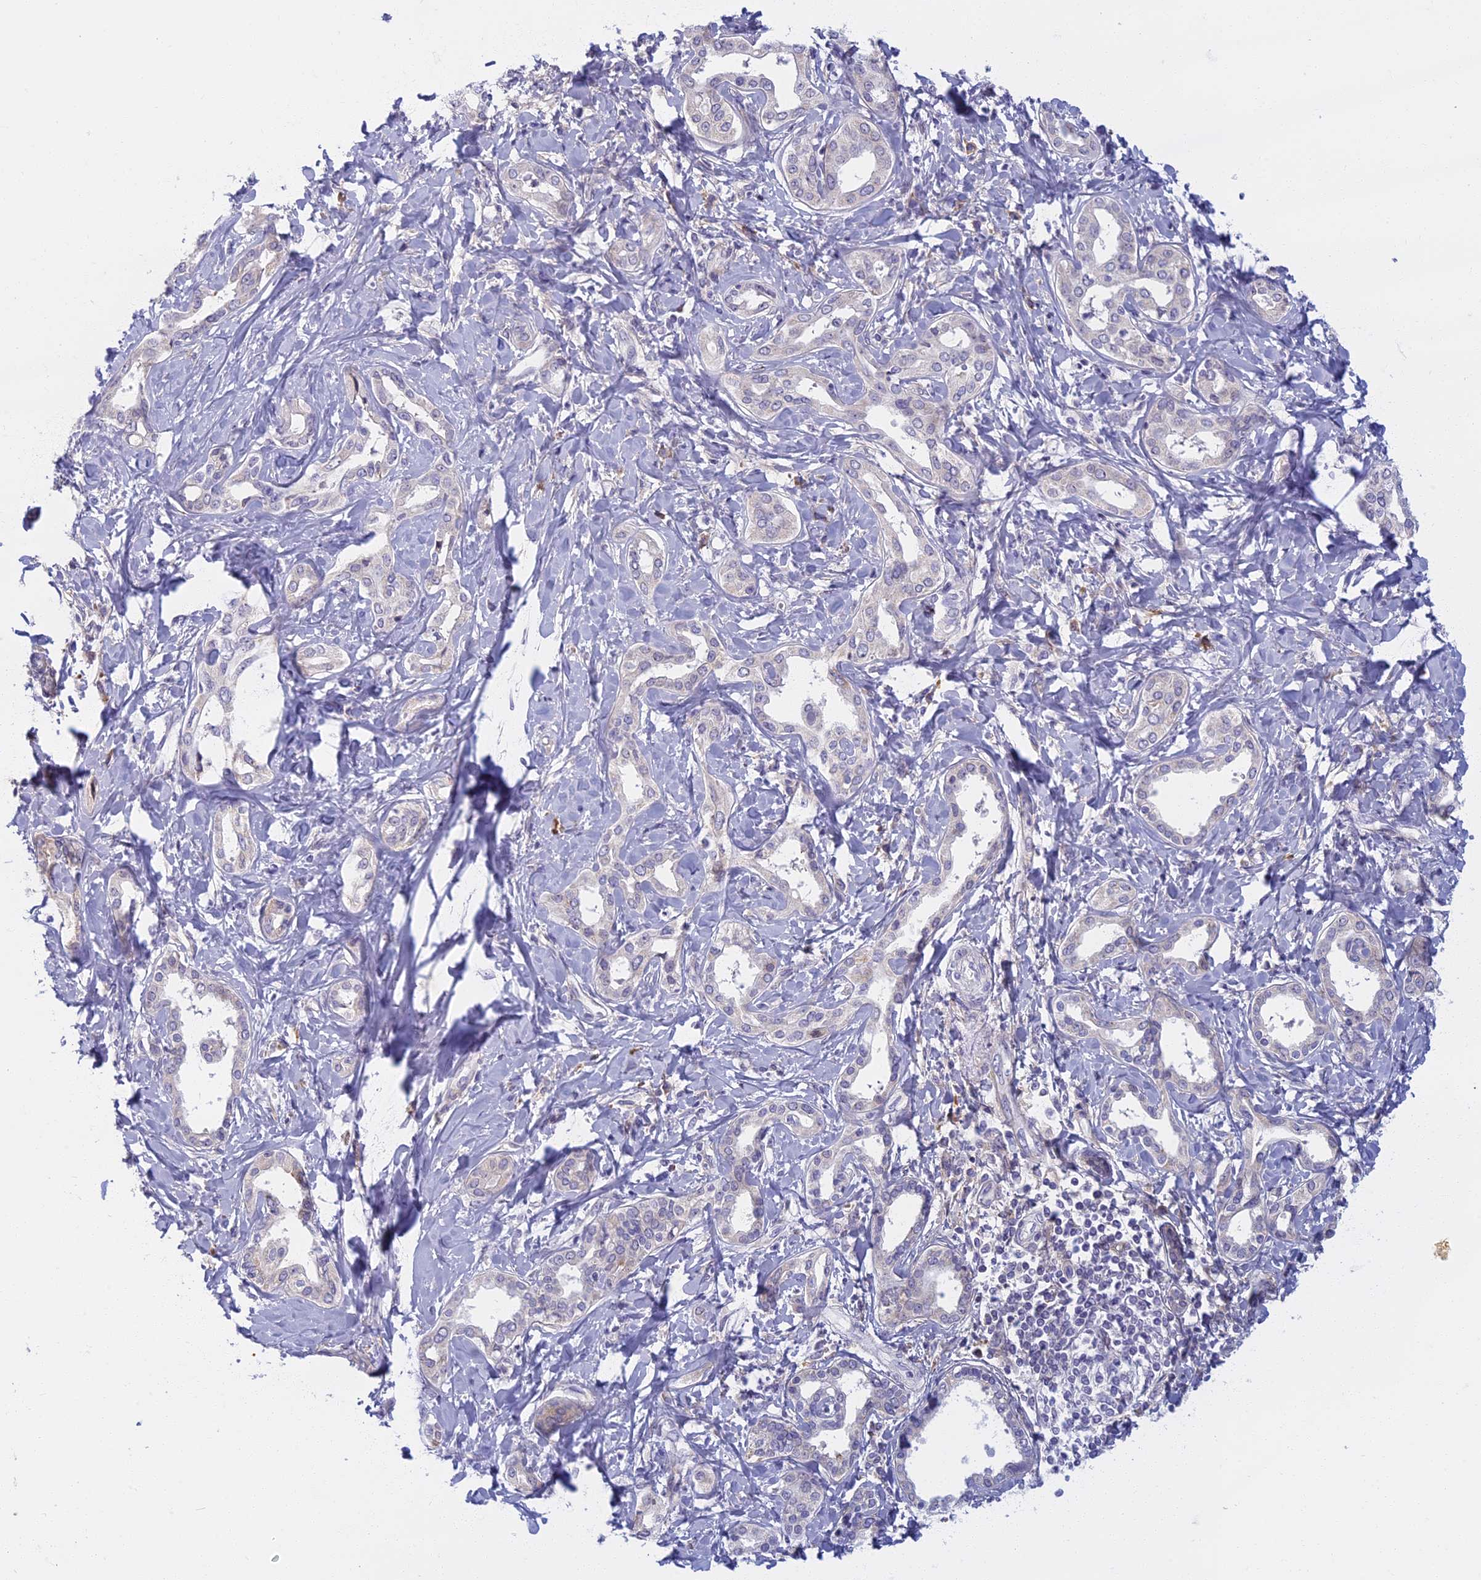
{"staining": {"intensity": "negative", "quantity": "none", "location": "none"}, "tissue": "liver cancer", "cell_type": "Tumor cells", "image_type": "cancer", "snomed": [{"axis": "morphology", "description": "Cholangiocarcinoma"}, {"axis": "topography", "description": "Liver"}], "caption": "This image is of liver cholangiocarcinoma stained with immunohistochemistry (IHC) to label a protein in brown with the nuclei are counter-stained blue. There is no positivity in tumor cells.", "gene": "DDX51", "patient": {"sex": "female", "age": 77}}